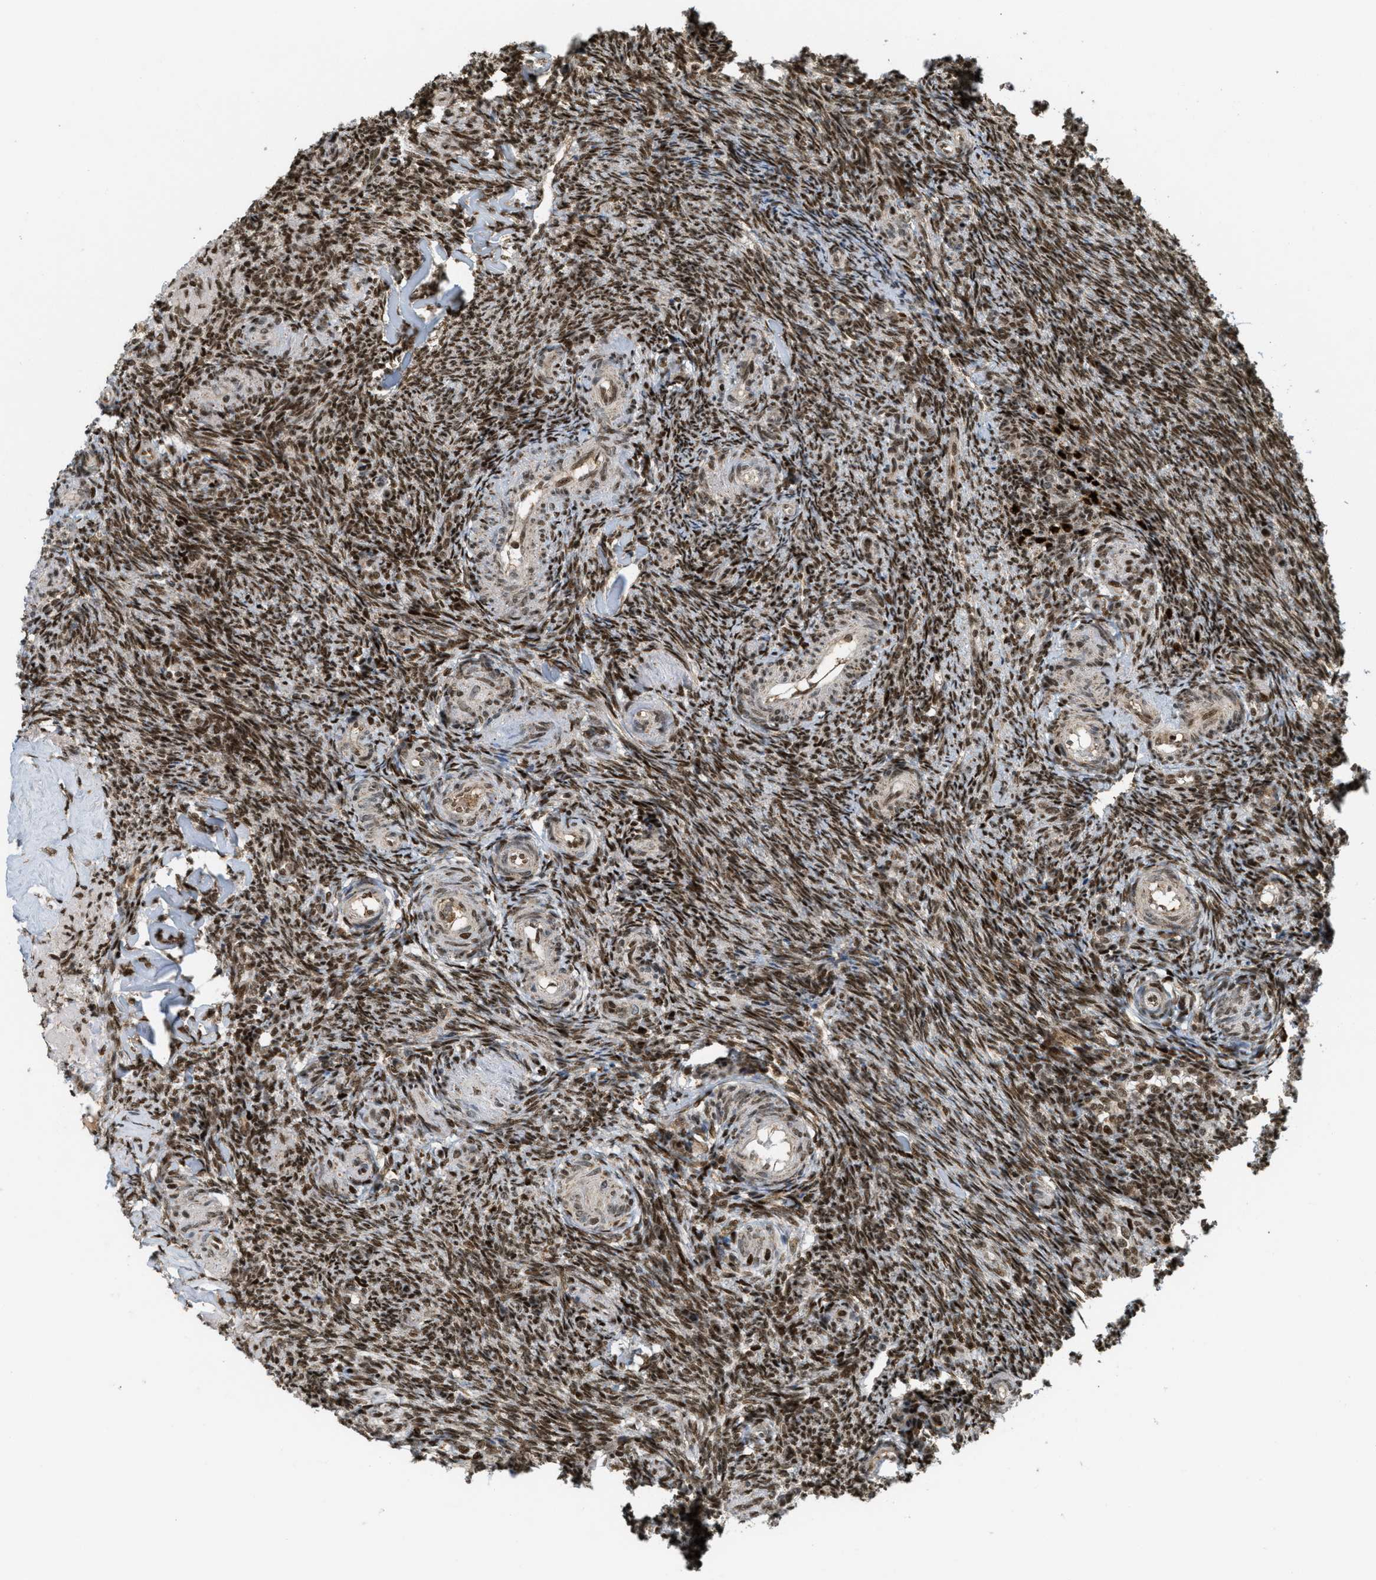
{"staining": {"intensity": "strong", "quantity": ">75%", "location": "cytoplasmic/membranous,nuclear"}, "tissue": "ovary", "cell_type": "Follicle cells", "image_type": "normal", "snomed": [{"axis": "morphology", "description": "Normal tissue, NOS"}, {"axis": "topography", "description": "Ovary"}], "caption": "The image shows a brown stain indicating the presence of a protein in the cytoplasmic/membranous,nuclear of follicle cells in ovary.", "gene": "TLK1", "patient": {"sex": "female", "age": 41}}